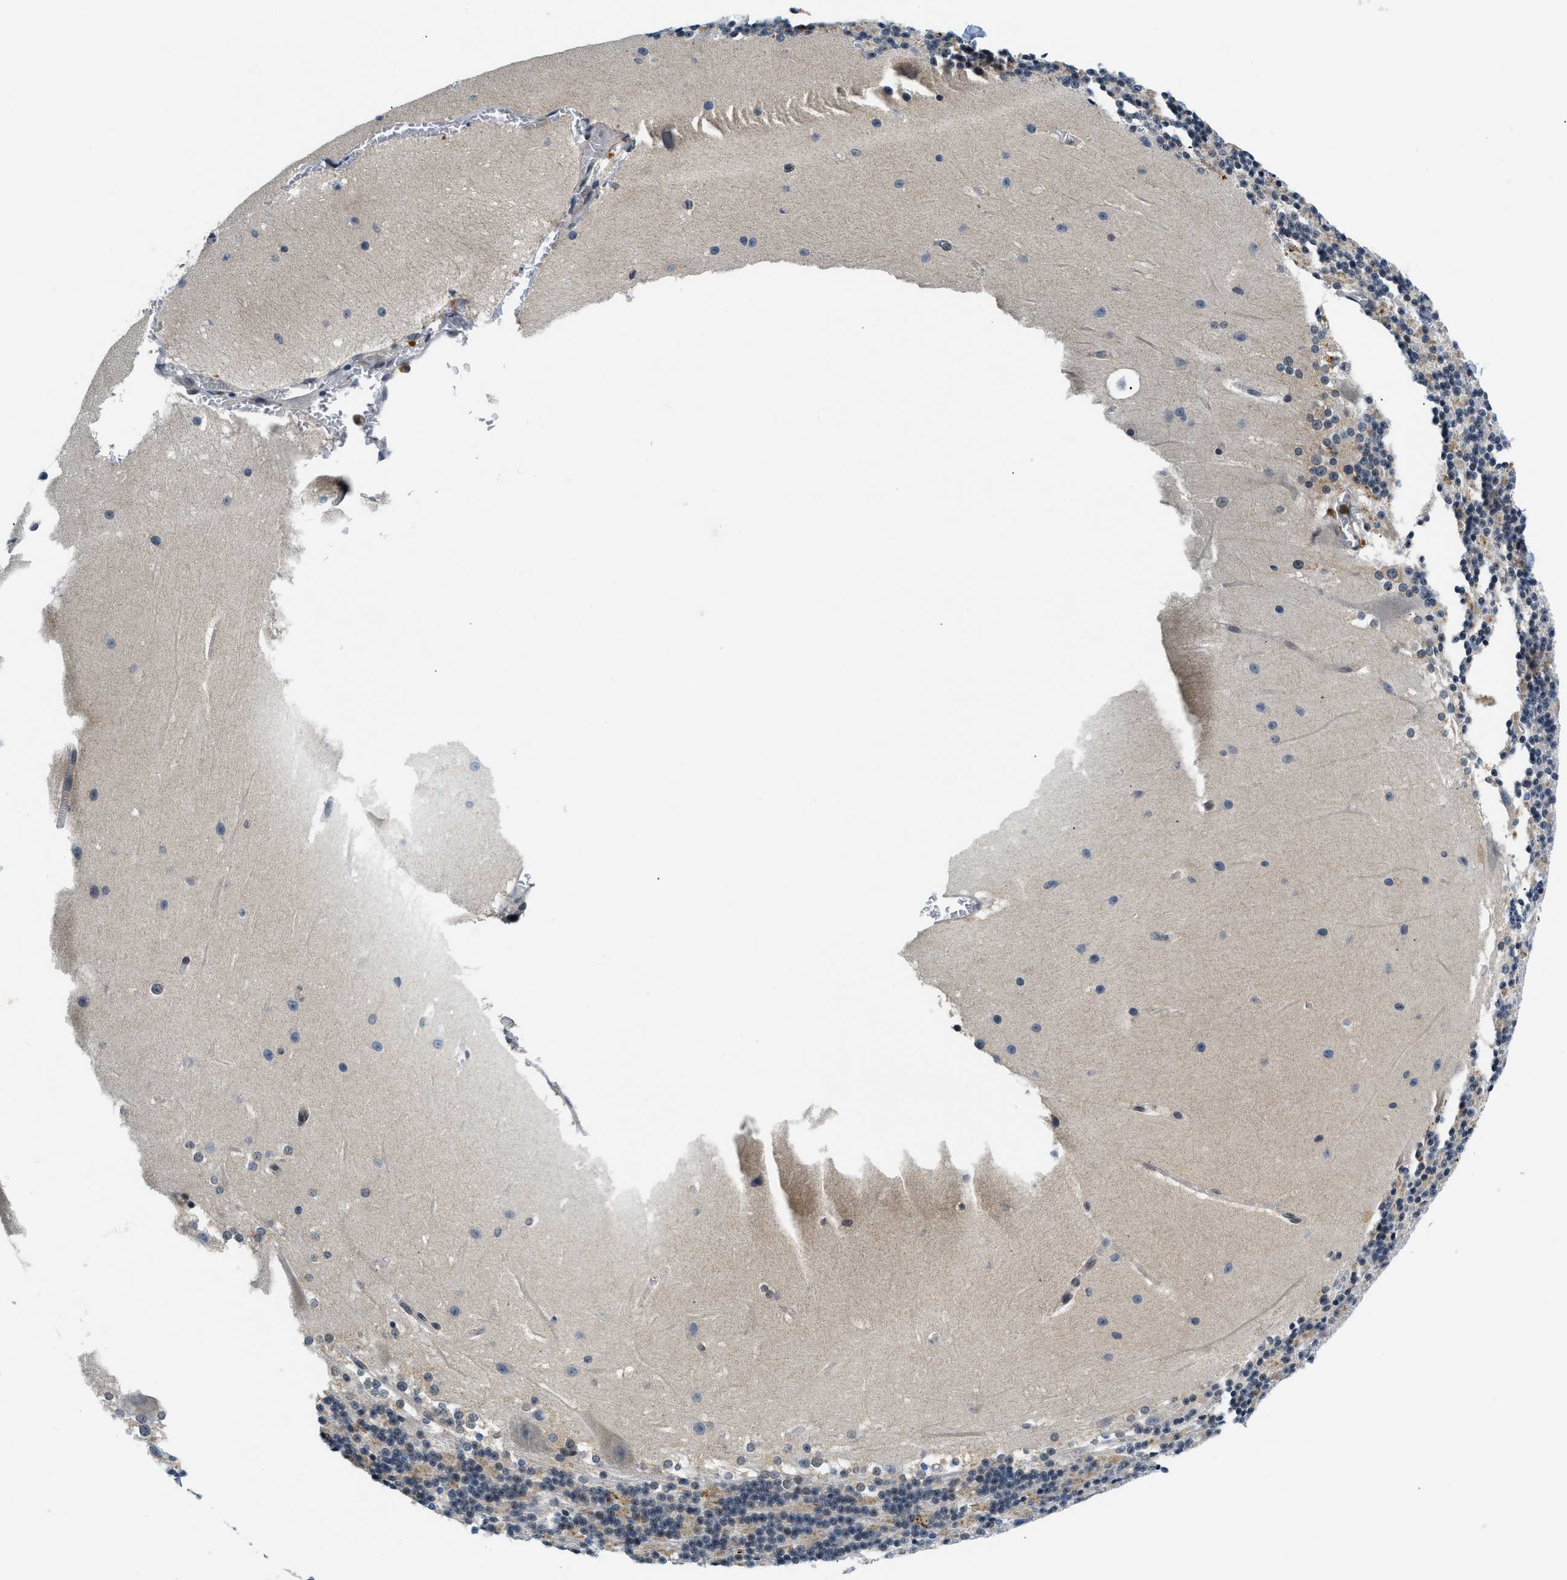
{"staining": {"intensity": "moderate", "quantity": "<25%", "location": "cytoplasmic/membranous"}, "tissue": "cerebellum", "cell_type": "Cells in granular layer", "image_type": "normal", "snomed": [{"axis": "morphology", "description": "Normal tissue, NOS"}, {"axis": "topography", "description": "Cerebellum"}], "caption": "Cerebellum was stained to show a protein in brown. There is low levels of moderate cytoplasmic/membranous staining in approximately <25% of cells in granular layer. (DAB (3,3'-diaminobenzidine) = brown stain, brightfield microscopy at high magnification).", "gene": "SMAD4", "patient": {"sex": "female", "age": 19}}